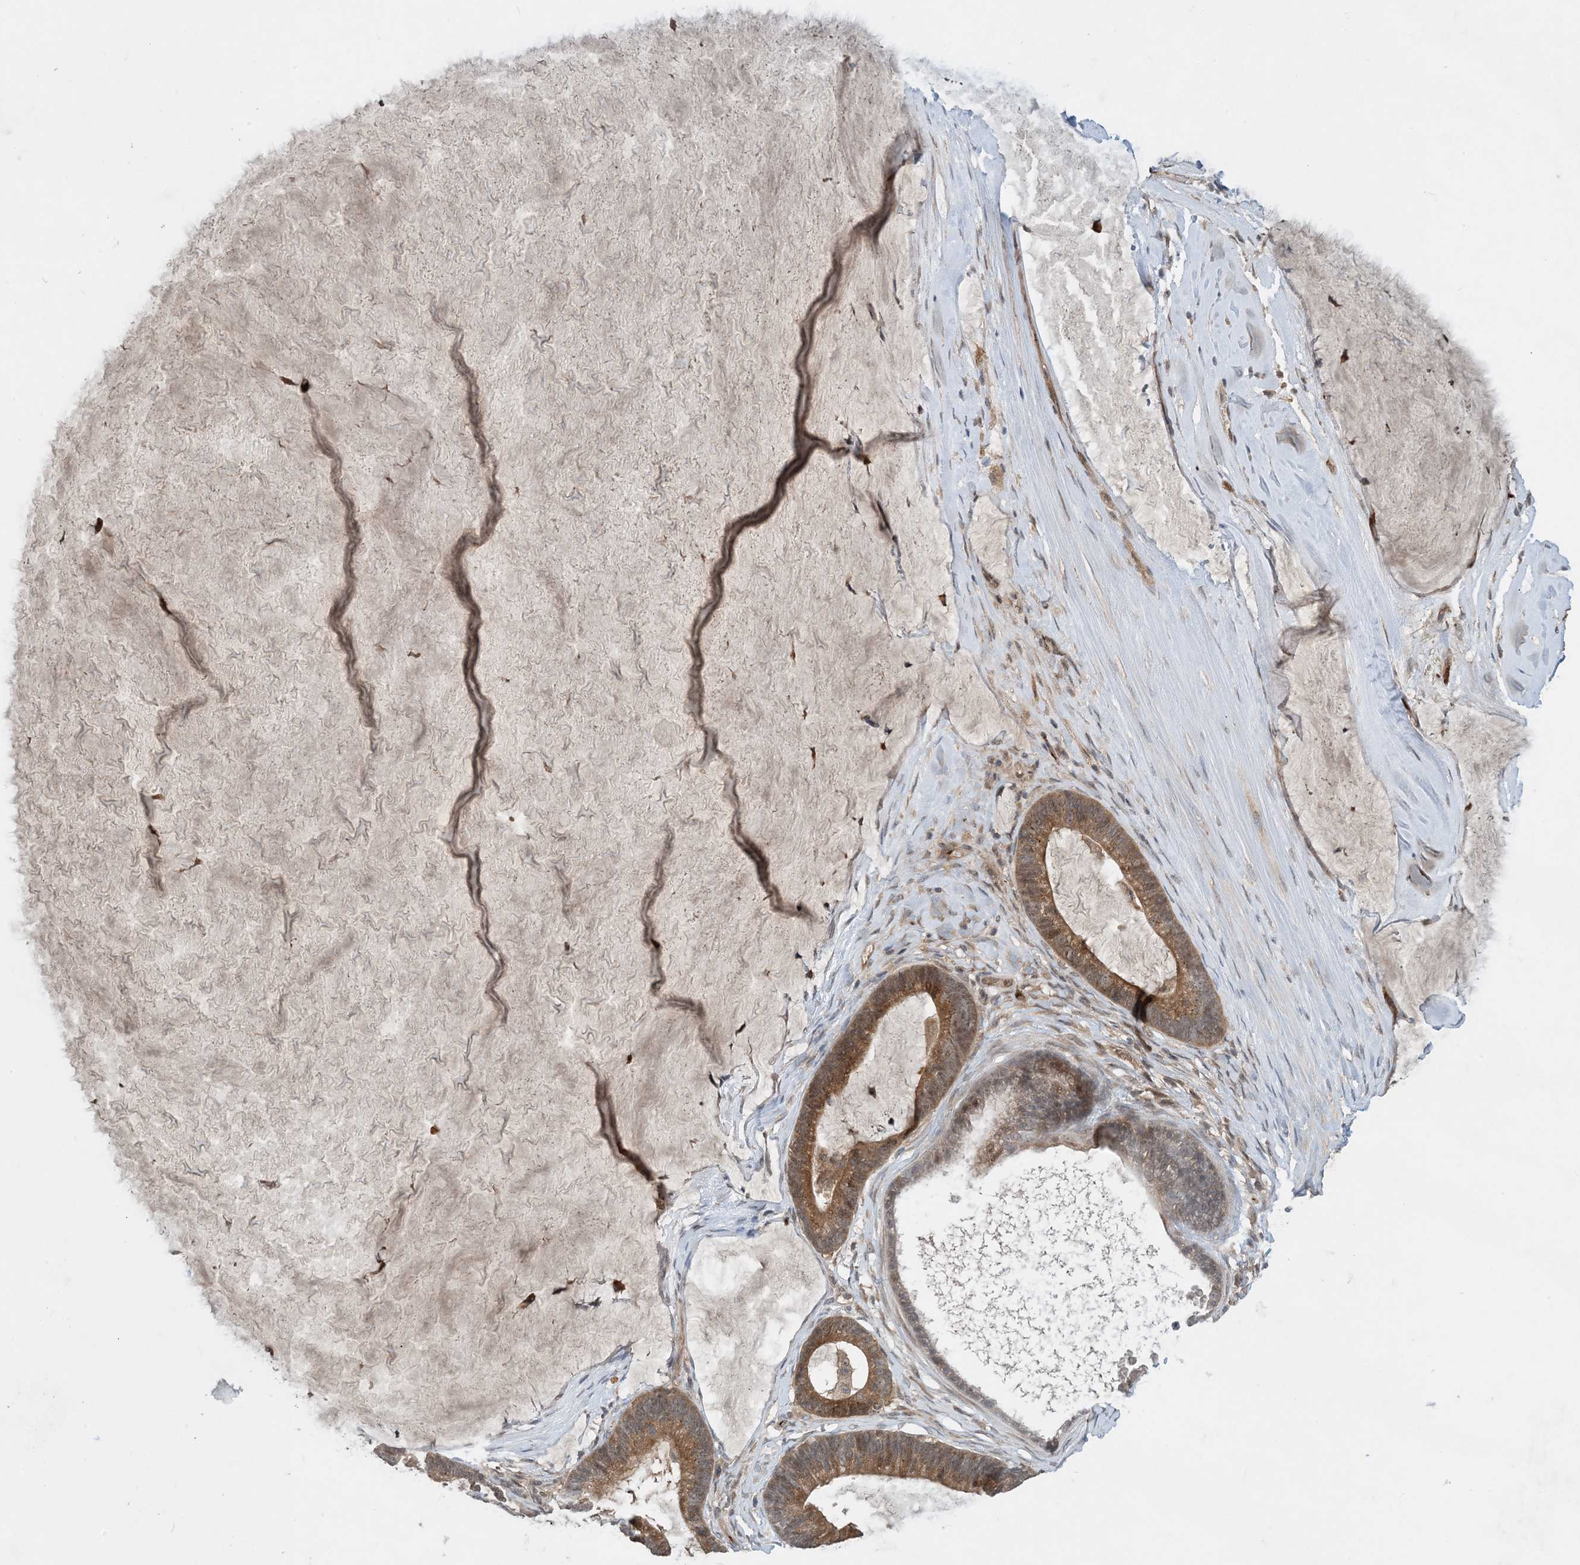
{"staining": {"intensity": "moderate", "quantity": ">75%", "location": "cytoplasmic/membranous"}, "tissue": "ovarian cancer", "cell_type": "Tumor cells", "image_type": "cancer", "snomed": [{"axis": "morphology", "description": "Cystadenocarcinoma, mucinous, NOS"}, {"axis": "topography", "description": "Ovary"}], "caption": "There is medium levels of moderate cytoplasmic/membranous staining in tumor cells of ovarian mucinous cystadenocarcinoma, as demonstrated by immunohistochemical staining (brown color).", "gene": "TINAG", "patient": {"sex": "female", "age": 61}}